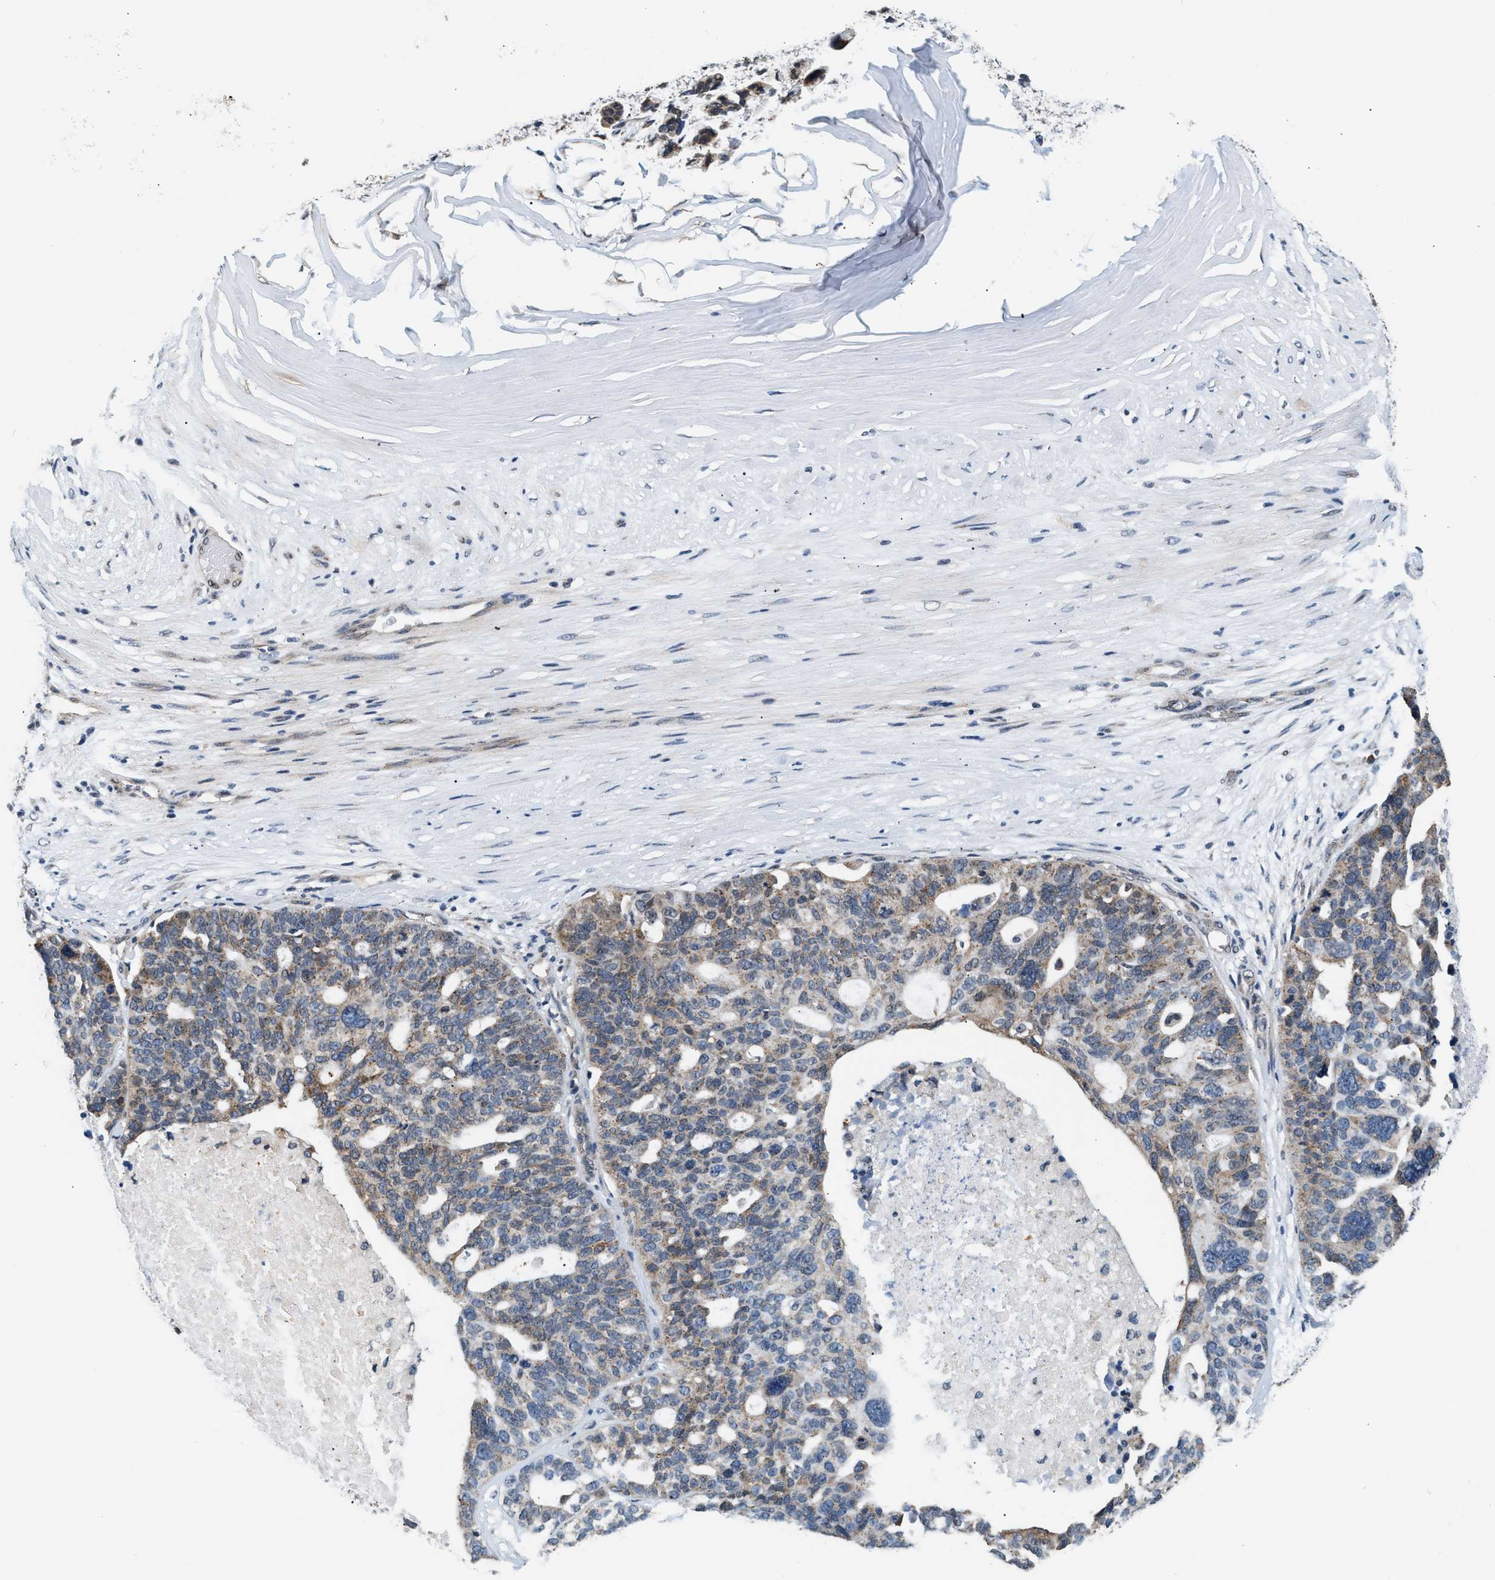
{"staining": {"intensity": "weak", "quantity": "25%-75%", "location": "cytoplasmic/membranous"}, "tissue": "ovarian cancer", "cell_type": "Tumor cells", "image_type": "cancer", "snomed": [{"axis": "morphology", "description": "Cystadenocarcinoma, serous, NOS"}, {"axis": "topography", "description": "Ovary"}], "caption": "Brown immunohistochemical staining in ovarian cancer (serous cystadenocarcinoma) reveals weak cytoplasmic/membranous expression in approximately 25%-75% of tumor cells. (DAB (3,3'-diaminobenzidine) IHC with brightfield microscopy, high magnification).", "gene": "KCNMB2", "patient": {"sex": "female", "age": 59}}